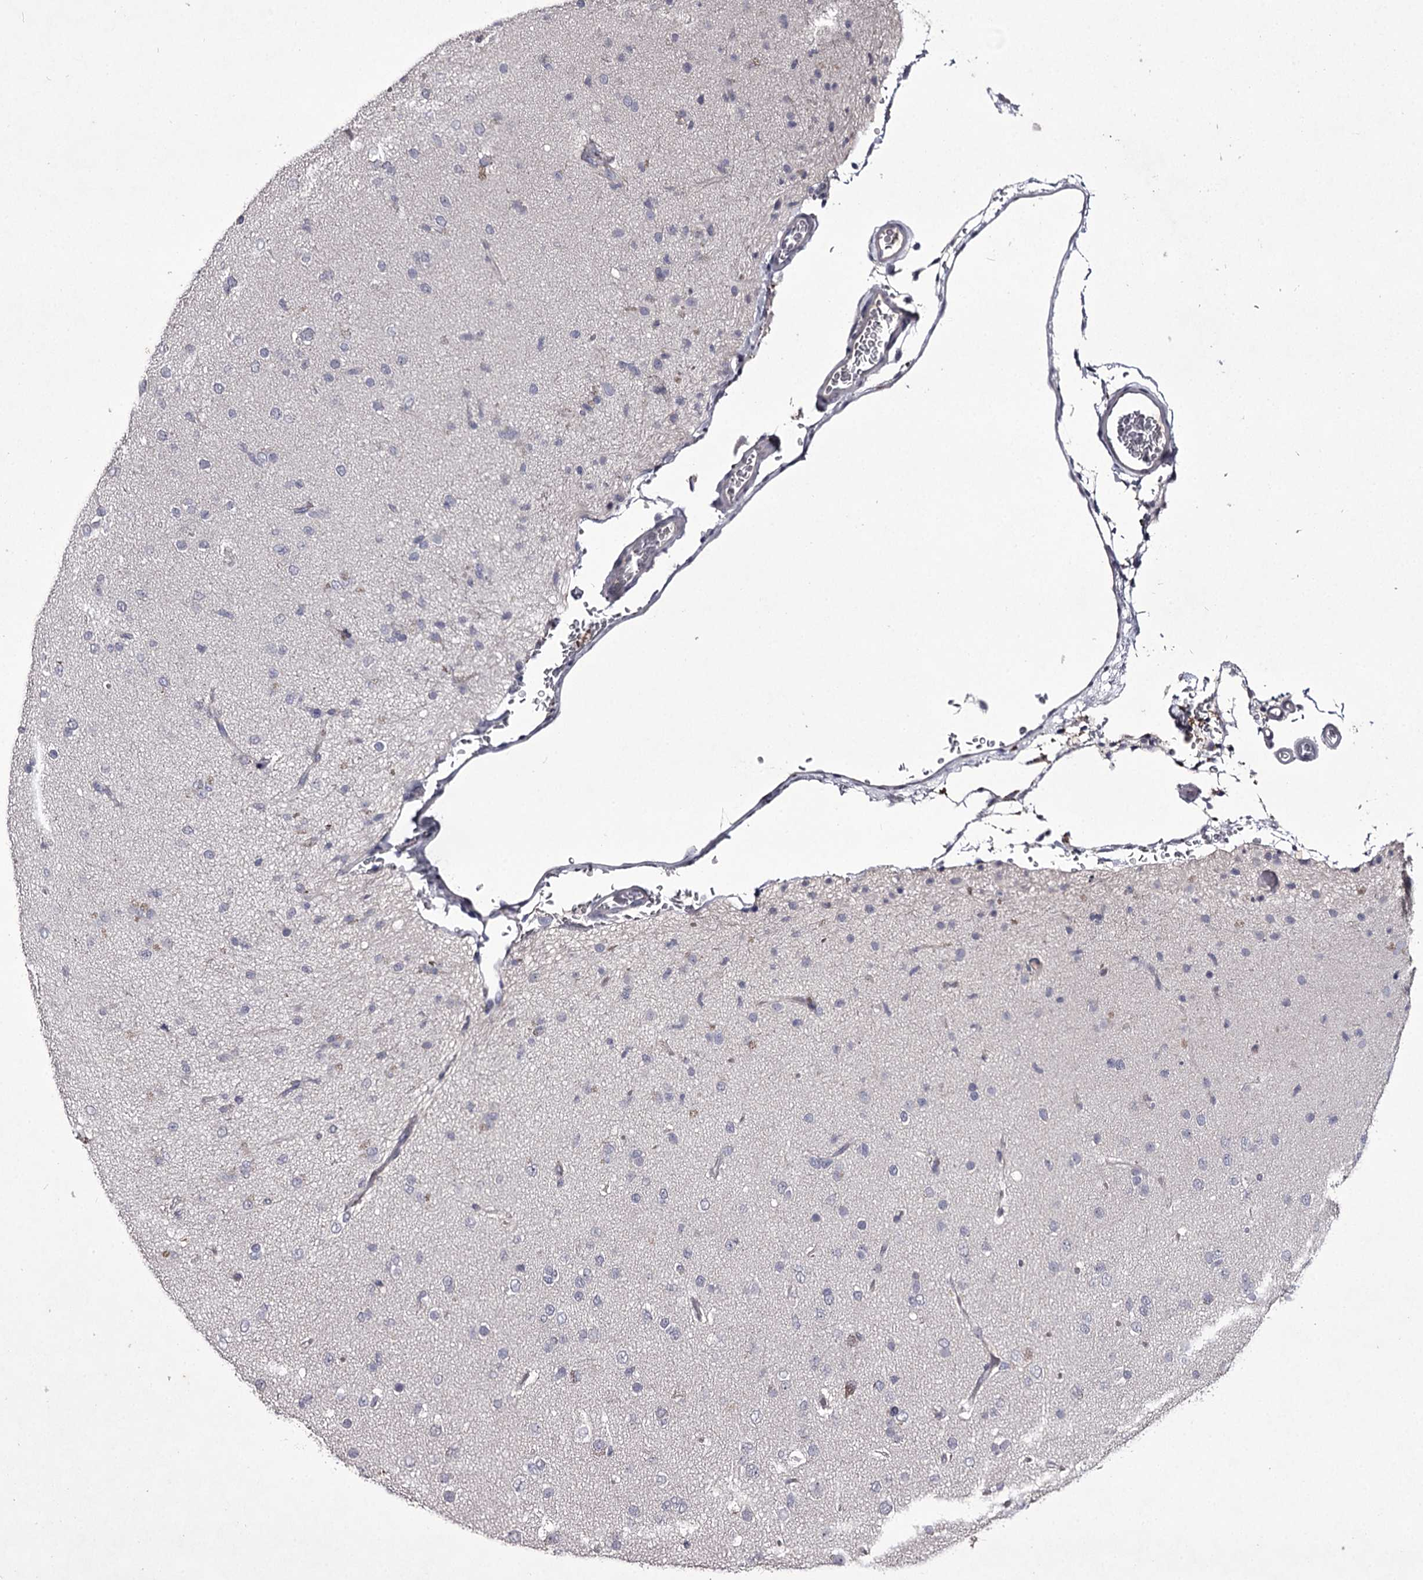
{"staining": {"intensity": "negative", "quantity": "none", "location": "none"}, "tissue": "glioma", "cell_type": "Tumor cells", "image_type": "cancer", "snomed": [{"axis": "morphology", "description": "Glioma, malignant, Low grade"}, {"axis": "topography", "description": "Brain"}], "caption": "DAB (3,3'-diaminobenzidine) immunohistochemical staining of human malignant glioma (low-grade) shows no significant expression in tumor cells.", "gene": "PRM2", "patient": {"sex": "male", "age": 65}}